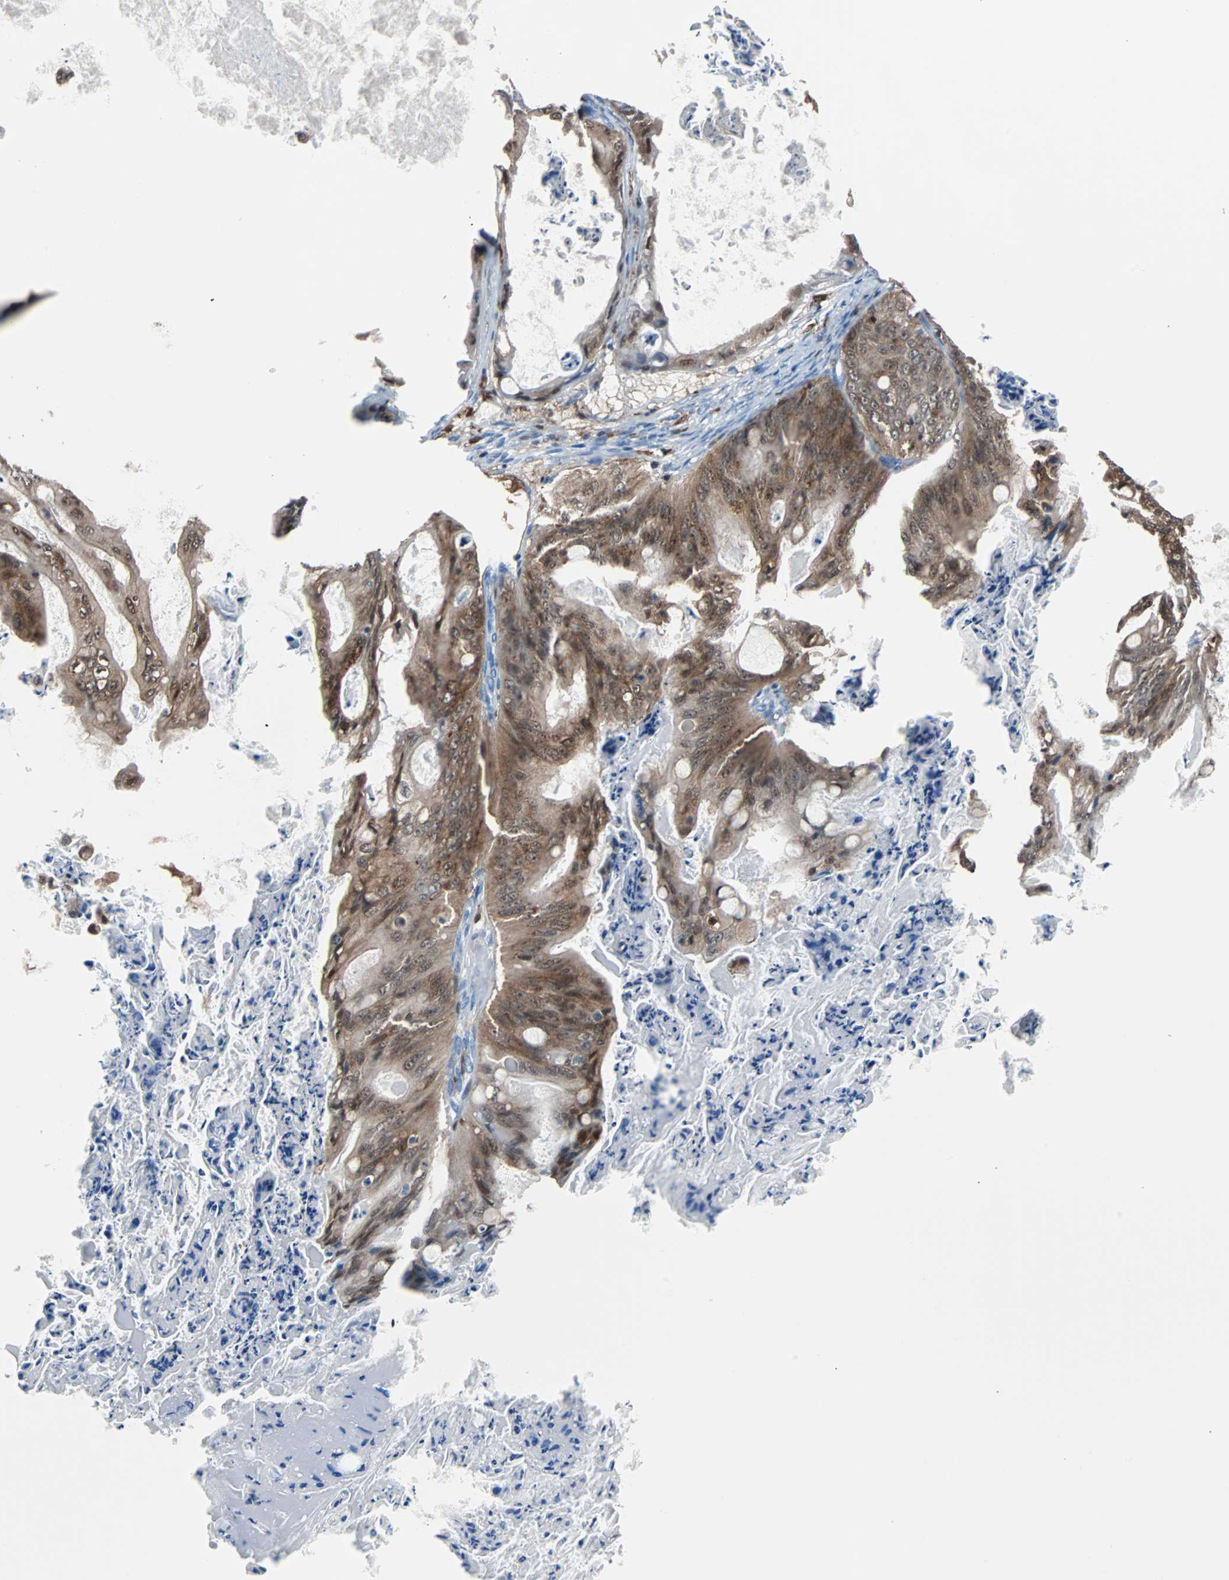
{"staining": {"intensity": "strong", "quantity": ">75%", "location": "cytoplasmic/membranous"}, "tissue": "ovarian cancer", "cell_type": "Tumor cells", "image_type": "cancer", "snomed": [{"axis": "morphology", "description": "Cystadenocarcinoma, mucinous, NOS"}, {"axis": "topography", "description": "Ovary"}], "caption": "Ovarian cancer stained with DAB (3,3'-diaminobenzidine) IHC shows high levels of strong cytoplasmic/membranous positivity in about >75% of tumor cells. (DAB (3,3'-diaminobenzidine) = brown stain, brightfield microscopy at high magnification).", "gene": "SYK", "patient": {"sex": "female", "age": 36}}